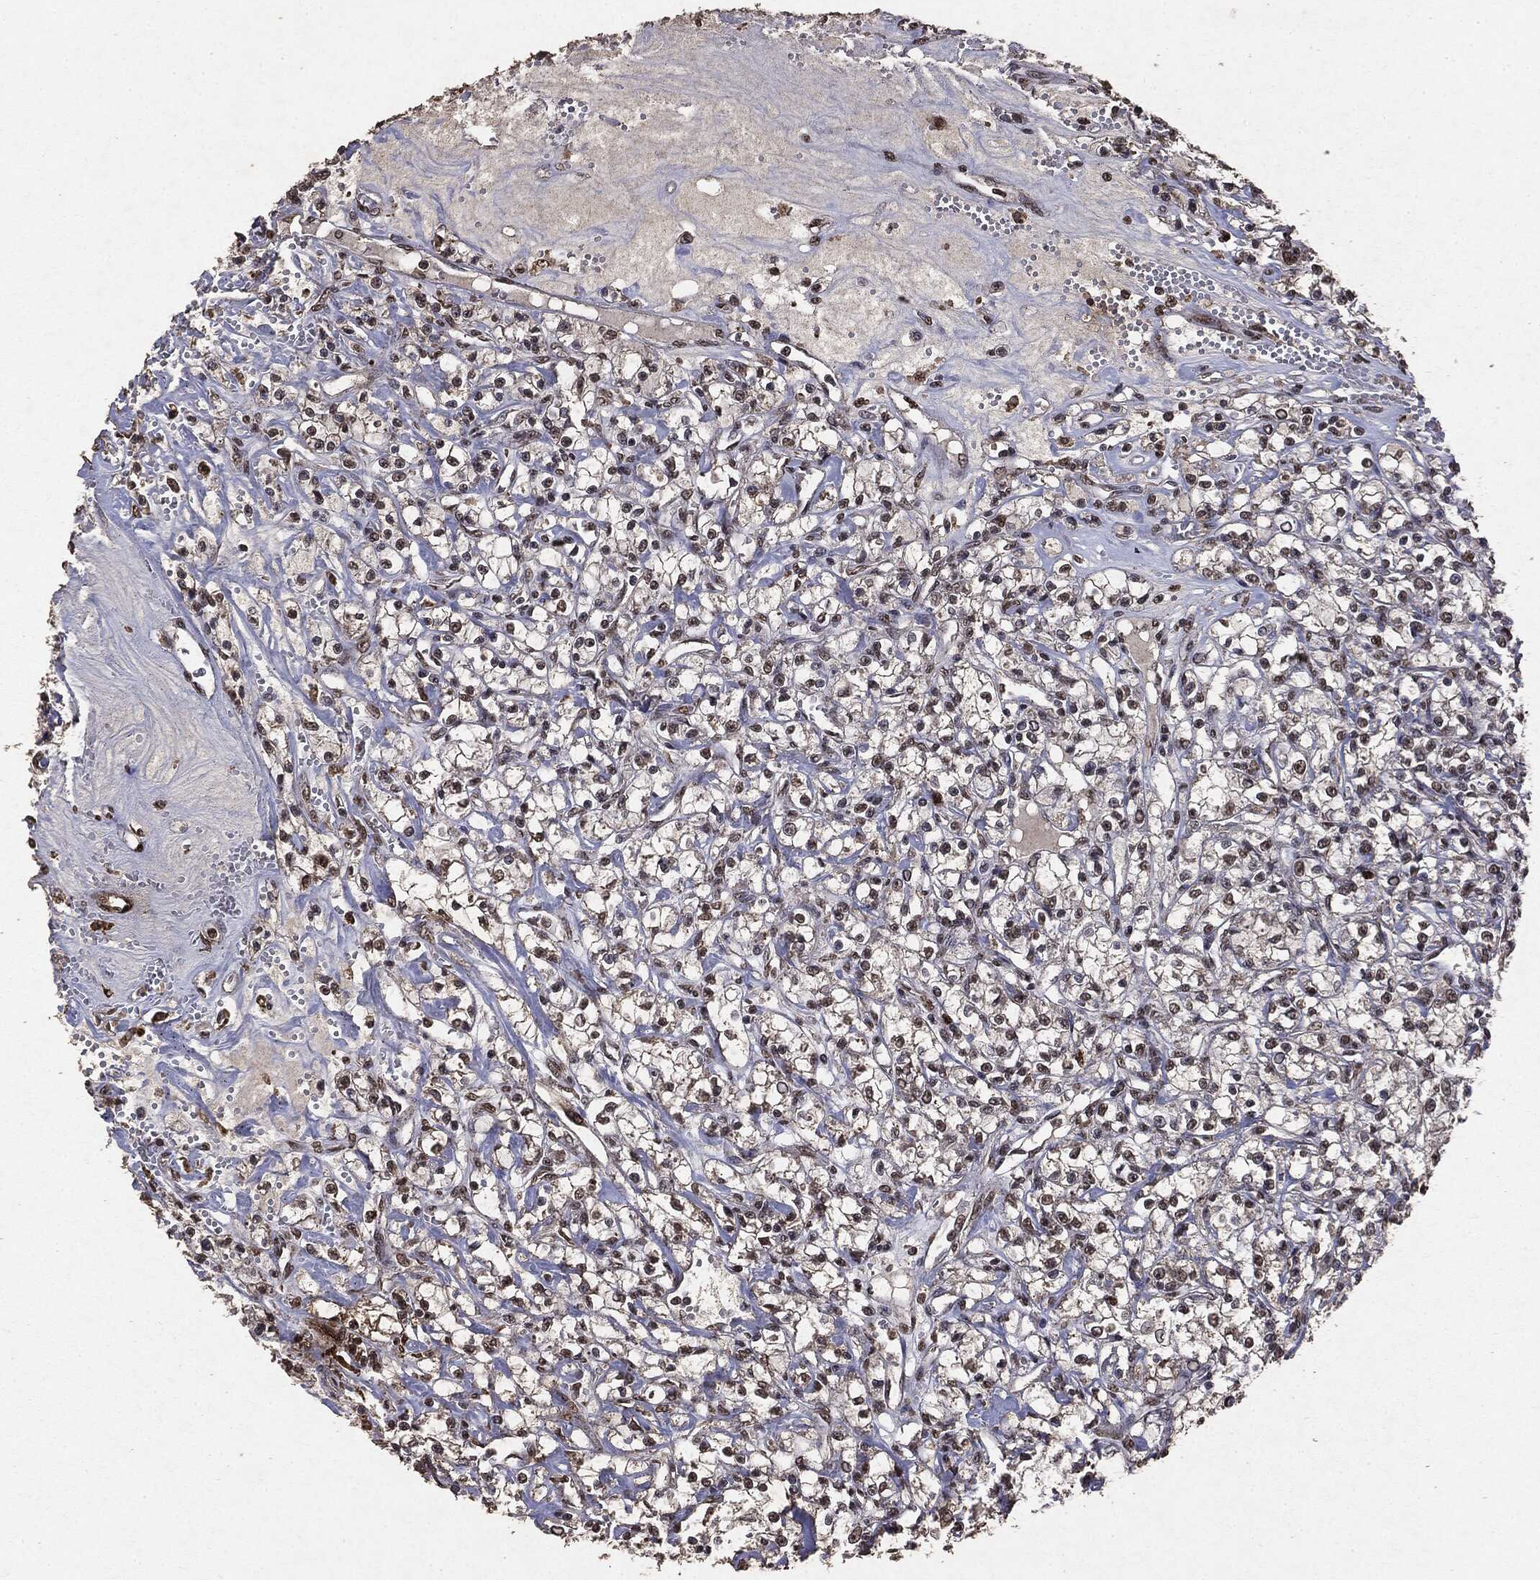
{"staining": {"intensity": "moderate", "quantity": "<25%", "location": "nuclear"}, "tissue": "renal cancer", "cell_type": "Tumor cells", "image_type": "cancer", "snomed": [{"axis": "morphology", "description": "Adenocarcinoma, NOS"}, {"axis": "topography", "description": "Kidney"}], "caption": "Renal cancer tissue displays moderate nuclear positivity in approximately <25% of tumor cells", "gene": "RAD18", "patient": {"sex": "female", "age": 59}}